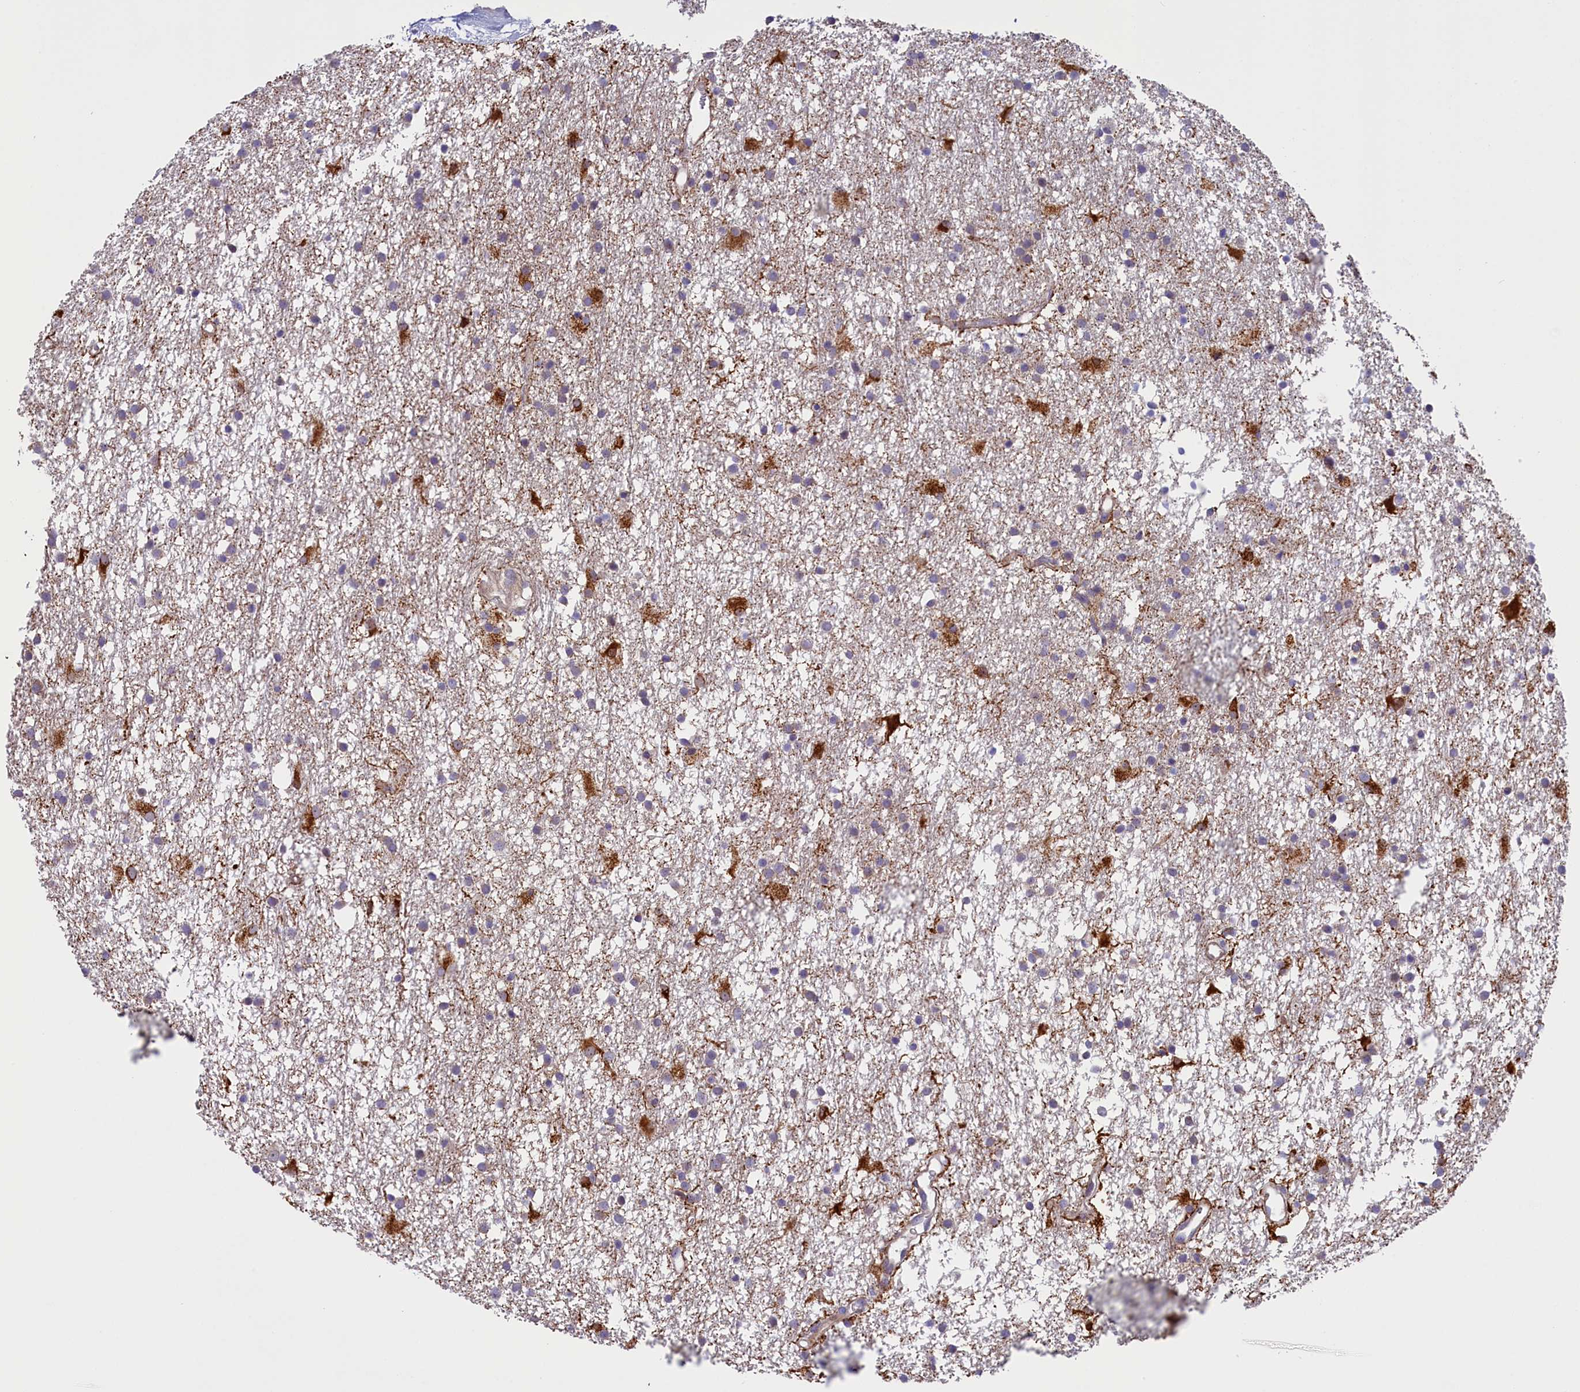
{"staining": {"intensity": "negative", "quantity": "none", "location": "none"}, "tissue": "glioma", "cell_type": "Tumor cells", "image_type": "cancer", "snomed": [{"axis": "morphology", "description": "Glioma, malignant, High grade"}, {"axis": "topography", "description": "Brain"}], "caption": "A photomicrograph of human glioma is negative for staining in tumor cells.", "gene": "RTTN", "patient": {"sex": "male", "age": 77}}